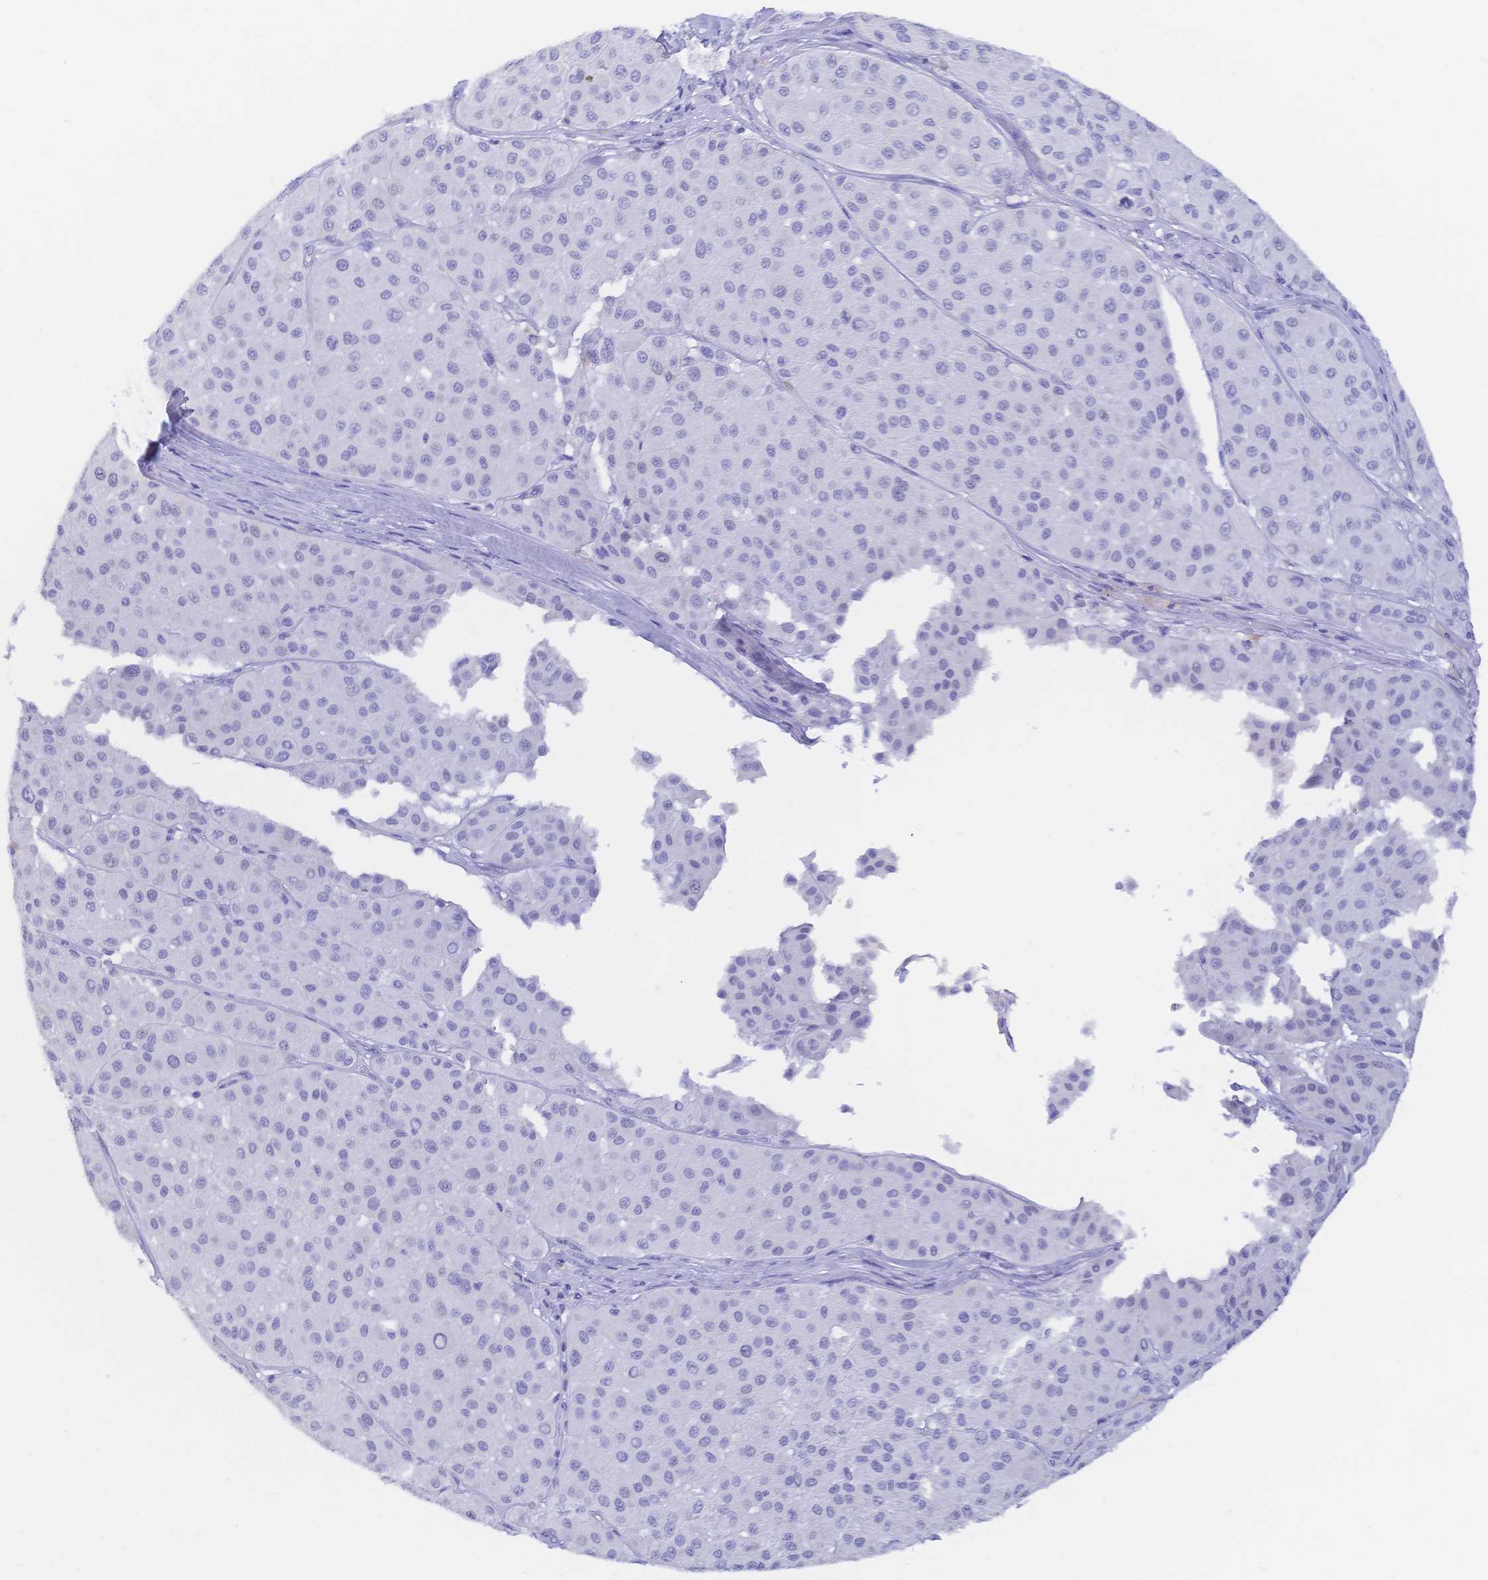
{"staining": {"intensity": "negative", "quantity": "none", "location": "none"}, "tissue": "melanoma", "cell_type": "Tumor cells", "image_type": "cancer", "snomed": [{"axis": "morphology", "description": "Malignant melanoma, Metastatic site"}, {"axis": "topography", "description": "Smooth muscle"}], "caption": "Human melanoma stained for a protein using immunohistochemistry demonstrates no staining in tumor cells.", "gene": "MEP1B", "patient": {"sex": "male", "age": 41}}